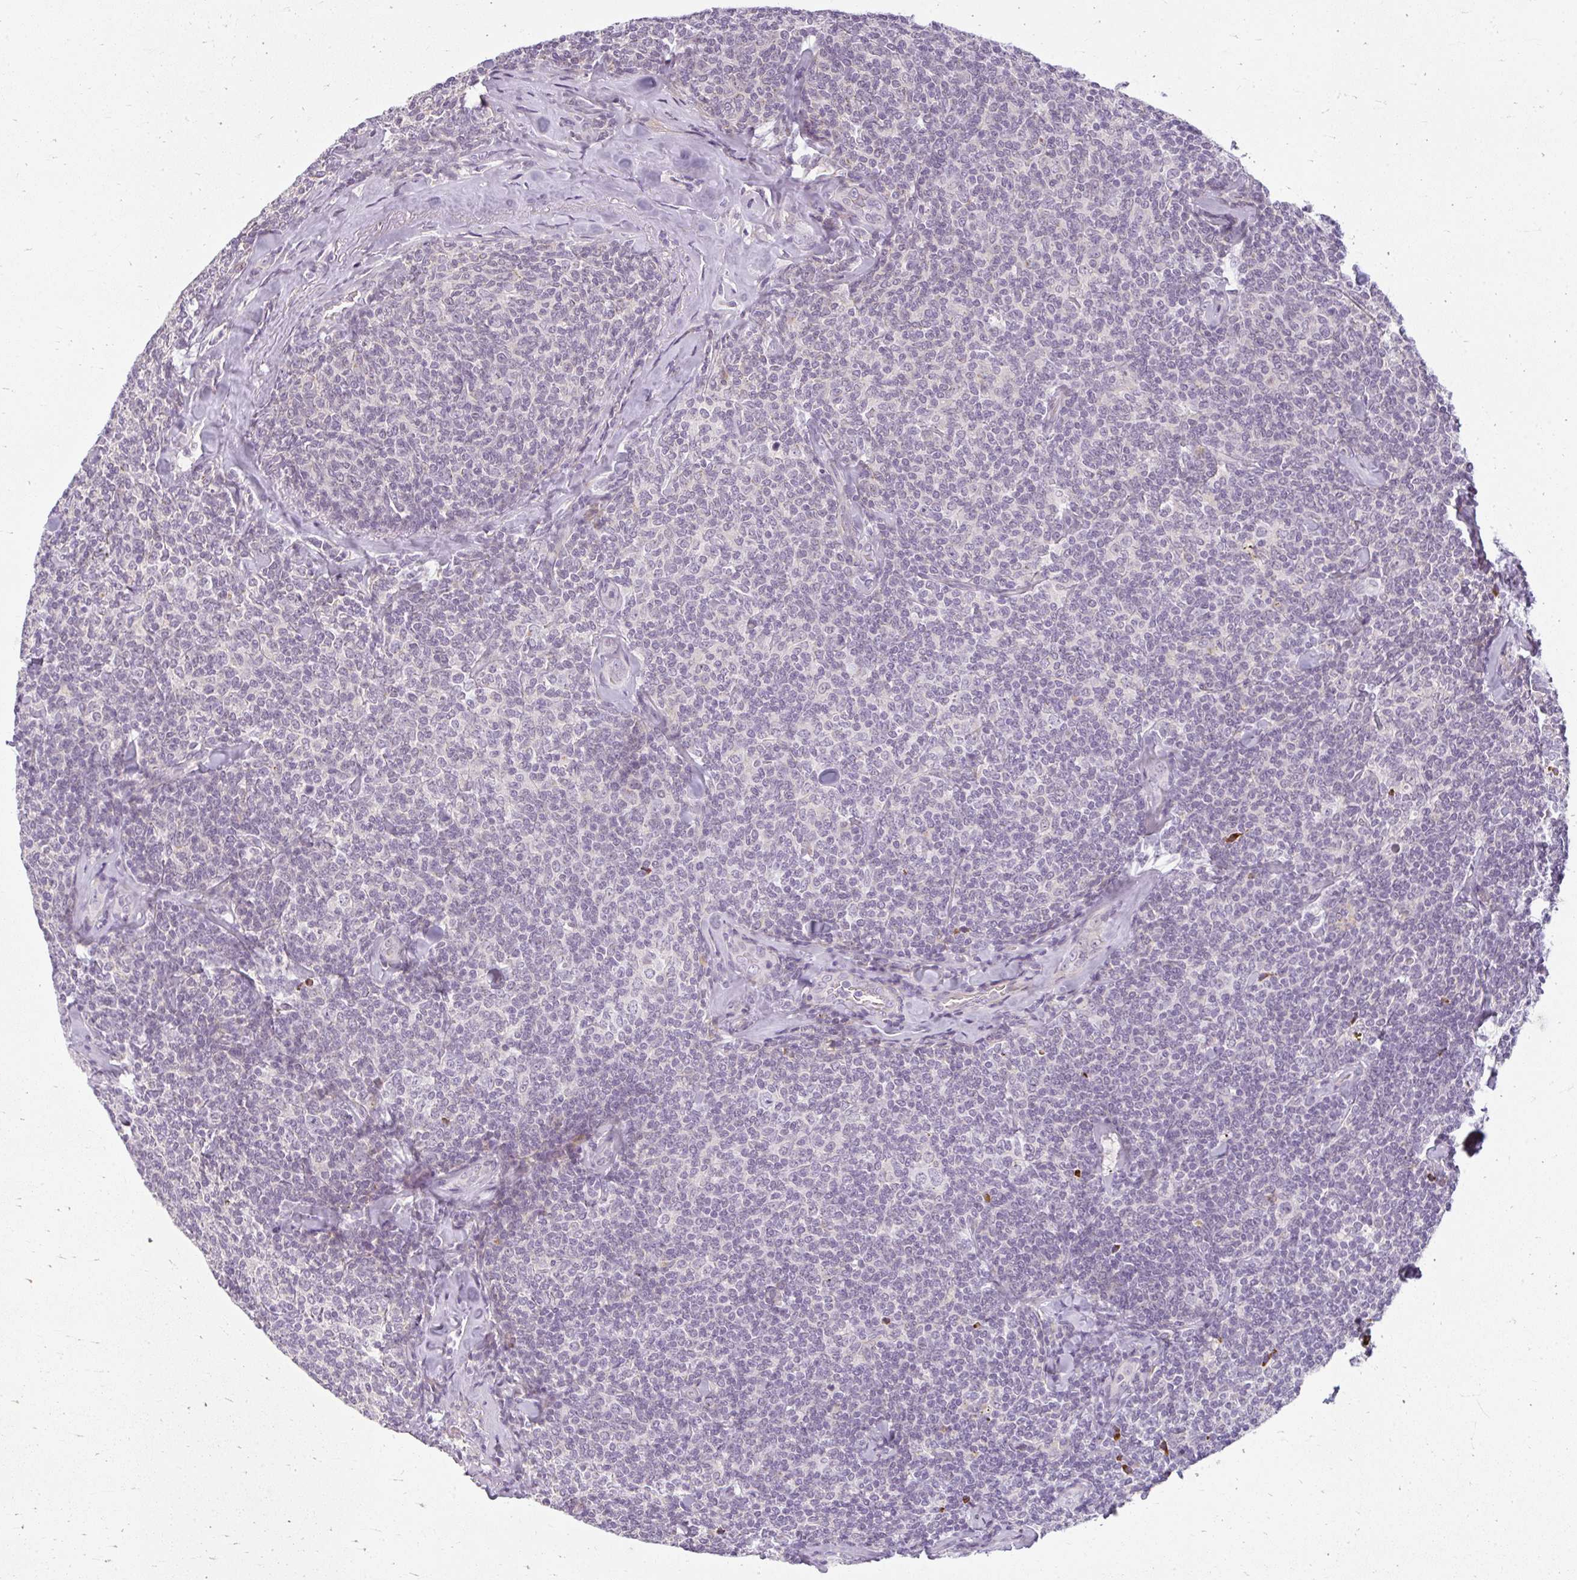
{"staining": {"intensity": "negative", "quantity": "none", "location": "none"}, "tissue": "lymphoma", "cell_type": "Tumor cells", "image_type": "cancer", "snomed": [{"axis": "morphology", "description": "Malignant lymphoma, non-Hodgkin's type, Low grade"}, {"axis": "topography", "description": "Lymph node"}], "caption": "This micrograph is of lymphoma stained with IHC to label a protein in brown with the nuclei are counter-stained blue. There is no positivity in tumor cells.", "gene": "ZFYVE26", "patient": {"sex": "female", "age": 56}}